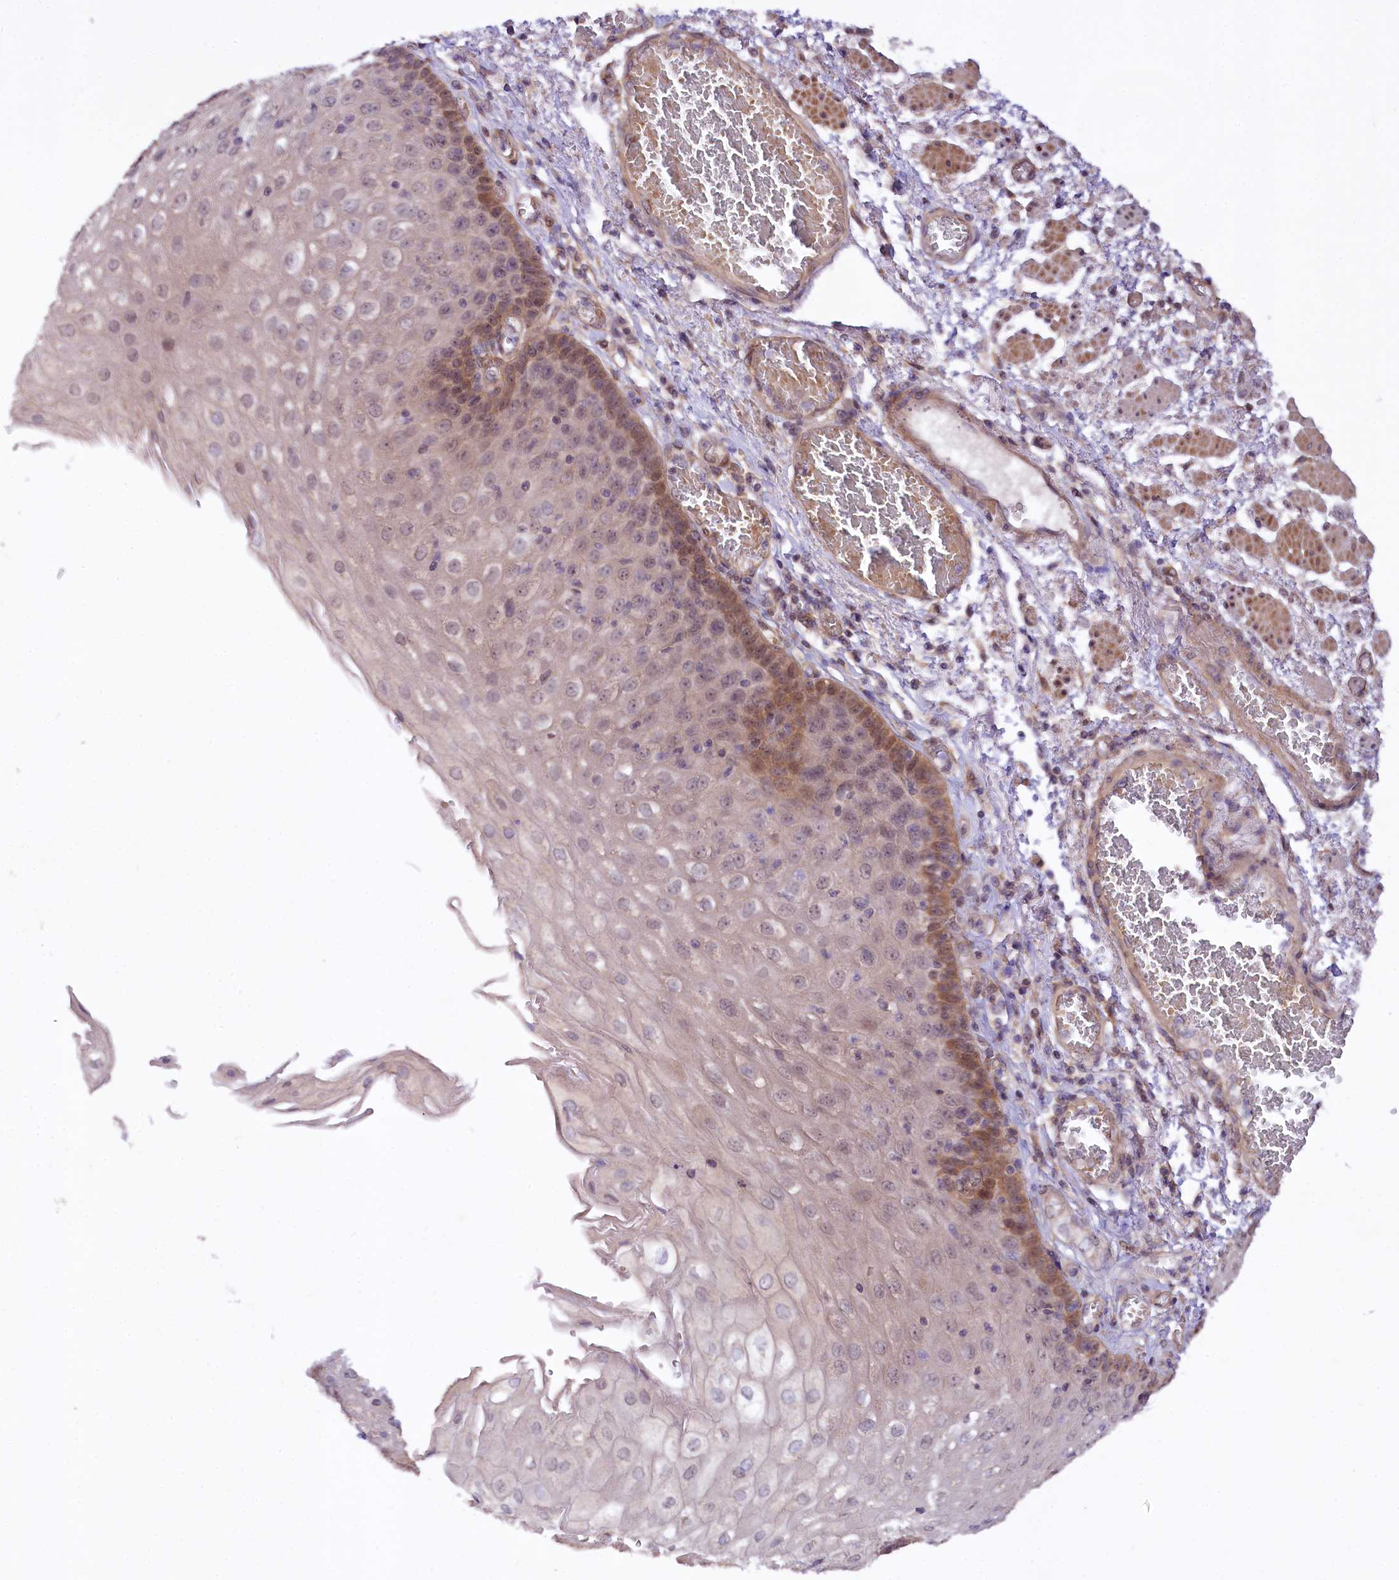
{"staining": {"intensity": "moderate", "quantity": "<25%", "location": "cytoplasmic/membranous,nuclear"}, "tissue": "esophagus", "cell_type": "Squamous epithelial cells", "image_type": "normal", "snomed": [{"axis": "morphology", "description": "Normal tissue, NOS"}, {"axis": "topography", "description": "Esophagus"}], "caption": "Immunohistochemical staining of normal esophagus displays low levels of moderate cytoplasmic/membranous,nuclear staining in about <25% of squamous epithelial cells. (DAB (3,3'-diaminobenzidine) = brown stain, brightfield microscopy at high magnification).", "gene": "PHLDB1", "patient": {"sex": "male", "age": 81}}